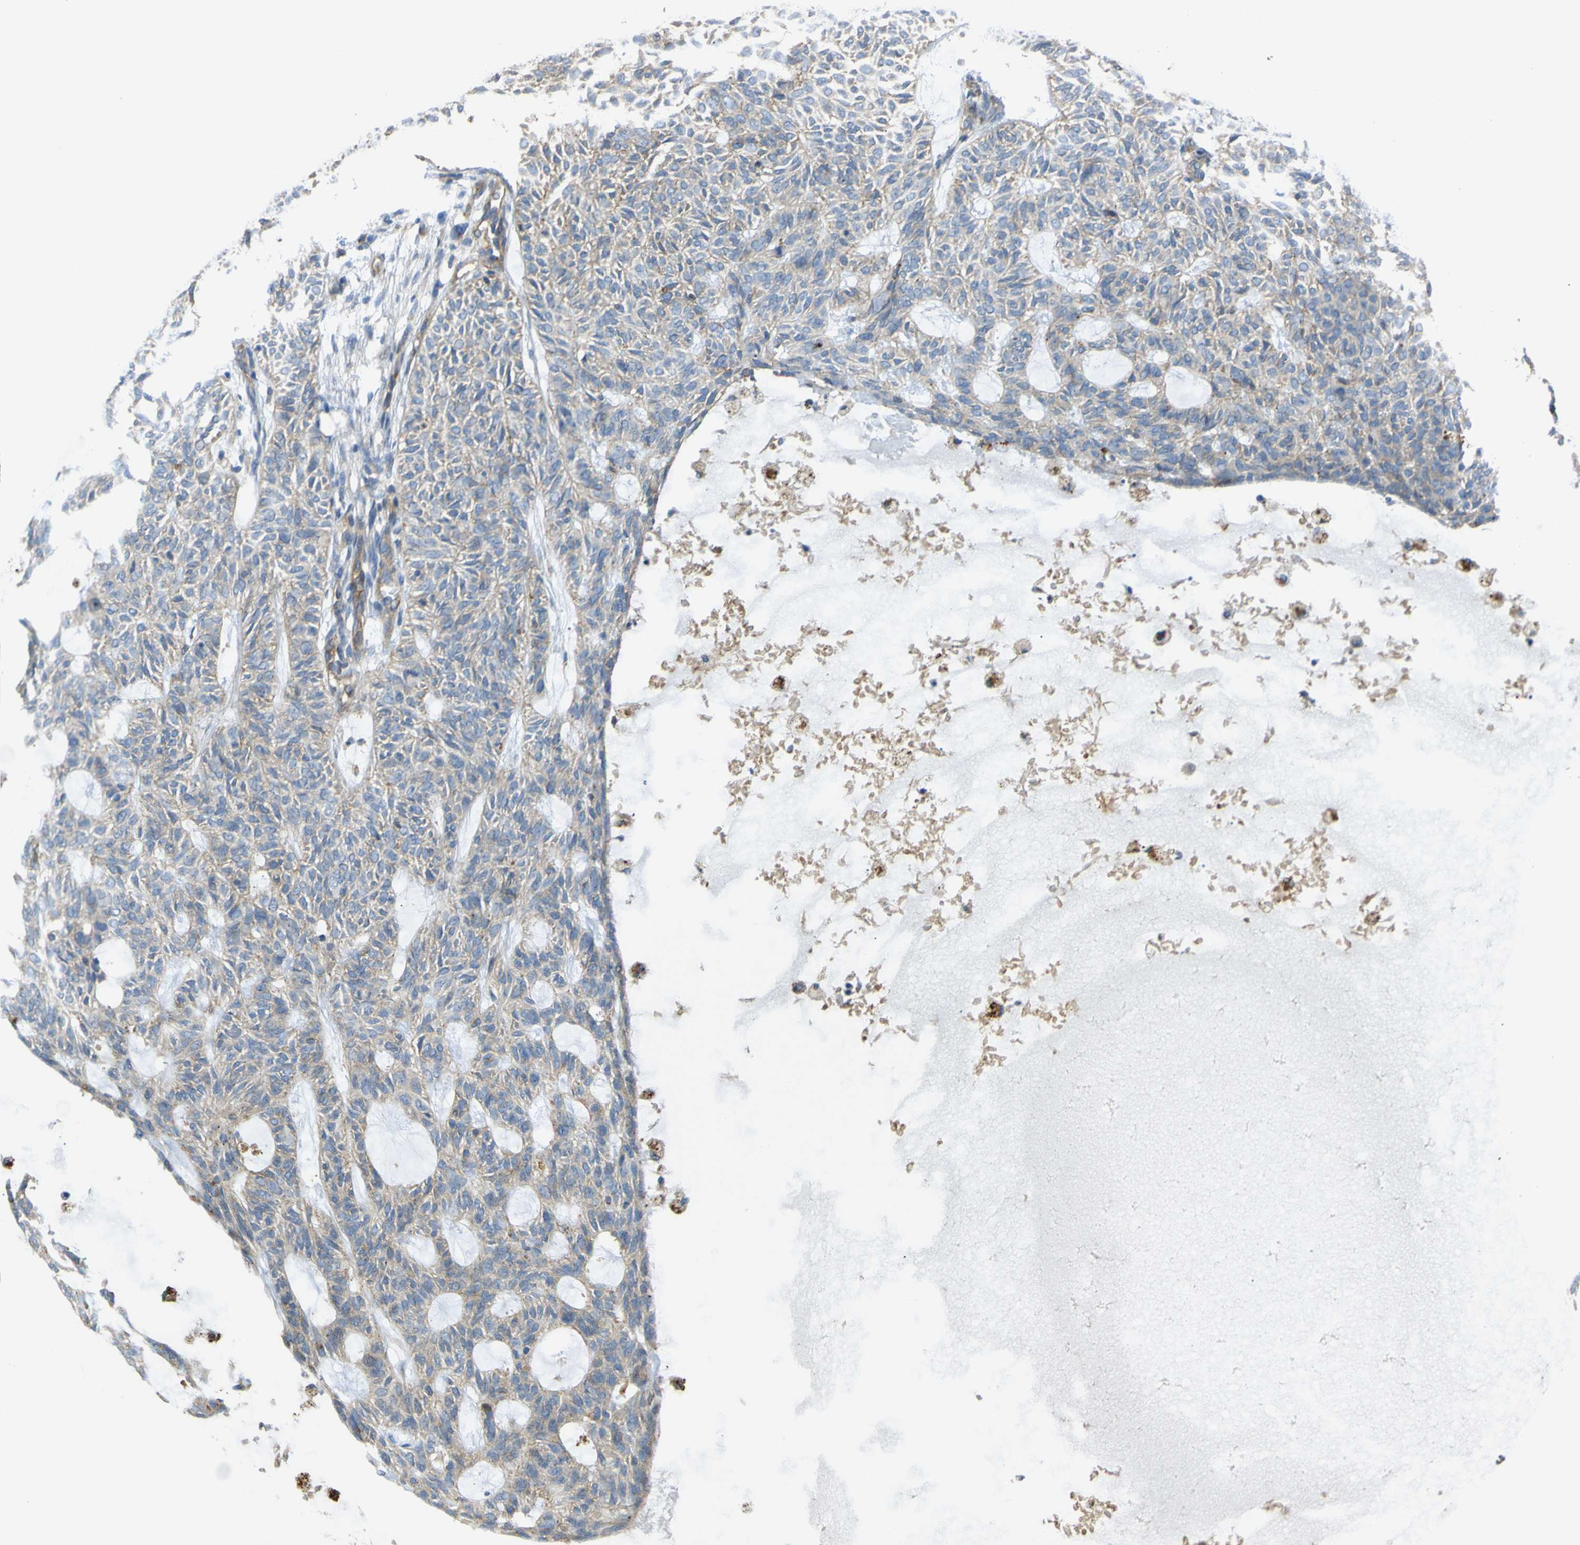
{"staining": {"intensity": "moderate", "quantity": "25%-75%", "location": "cytoplasmic/membranous"}, "tissue": "skin cancer", "cell_type": "Tumor cells", "image_type": "cancer", "snomed": [{"axis": "morphology", "description": "Basal cell carcinoma"}, {"axis": "topography", "description": "Skin"}], "caption": "This photomicrograph displays IHC staining of skin cancer, with medium moderate cytoplasmic/membranous positivity in approximately 25%-75% of tumor cells.", "gene": "SYPL1", "patient": {"sex": "male", "age": 87}}